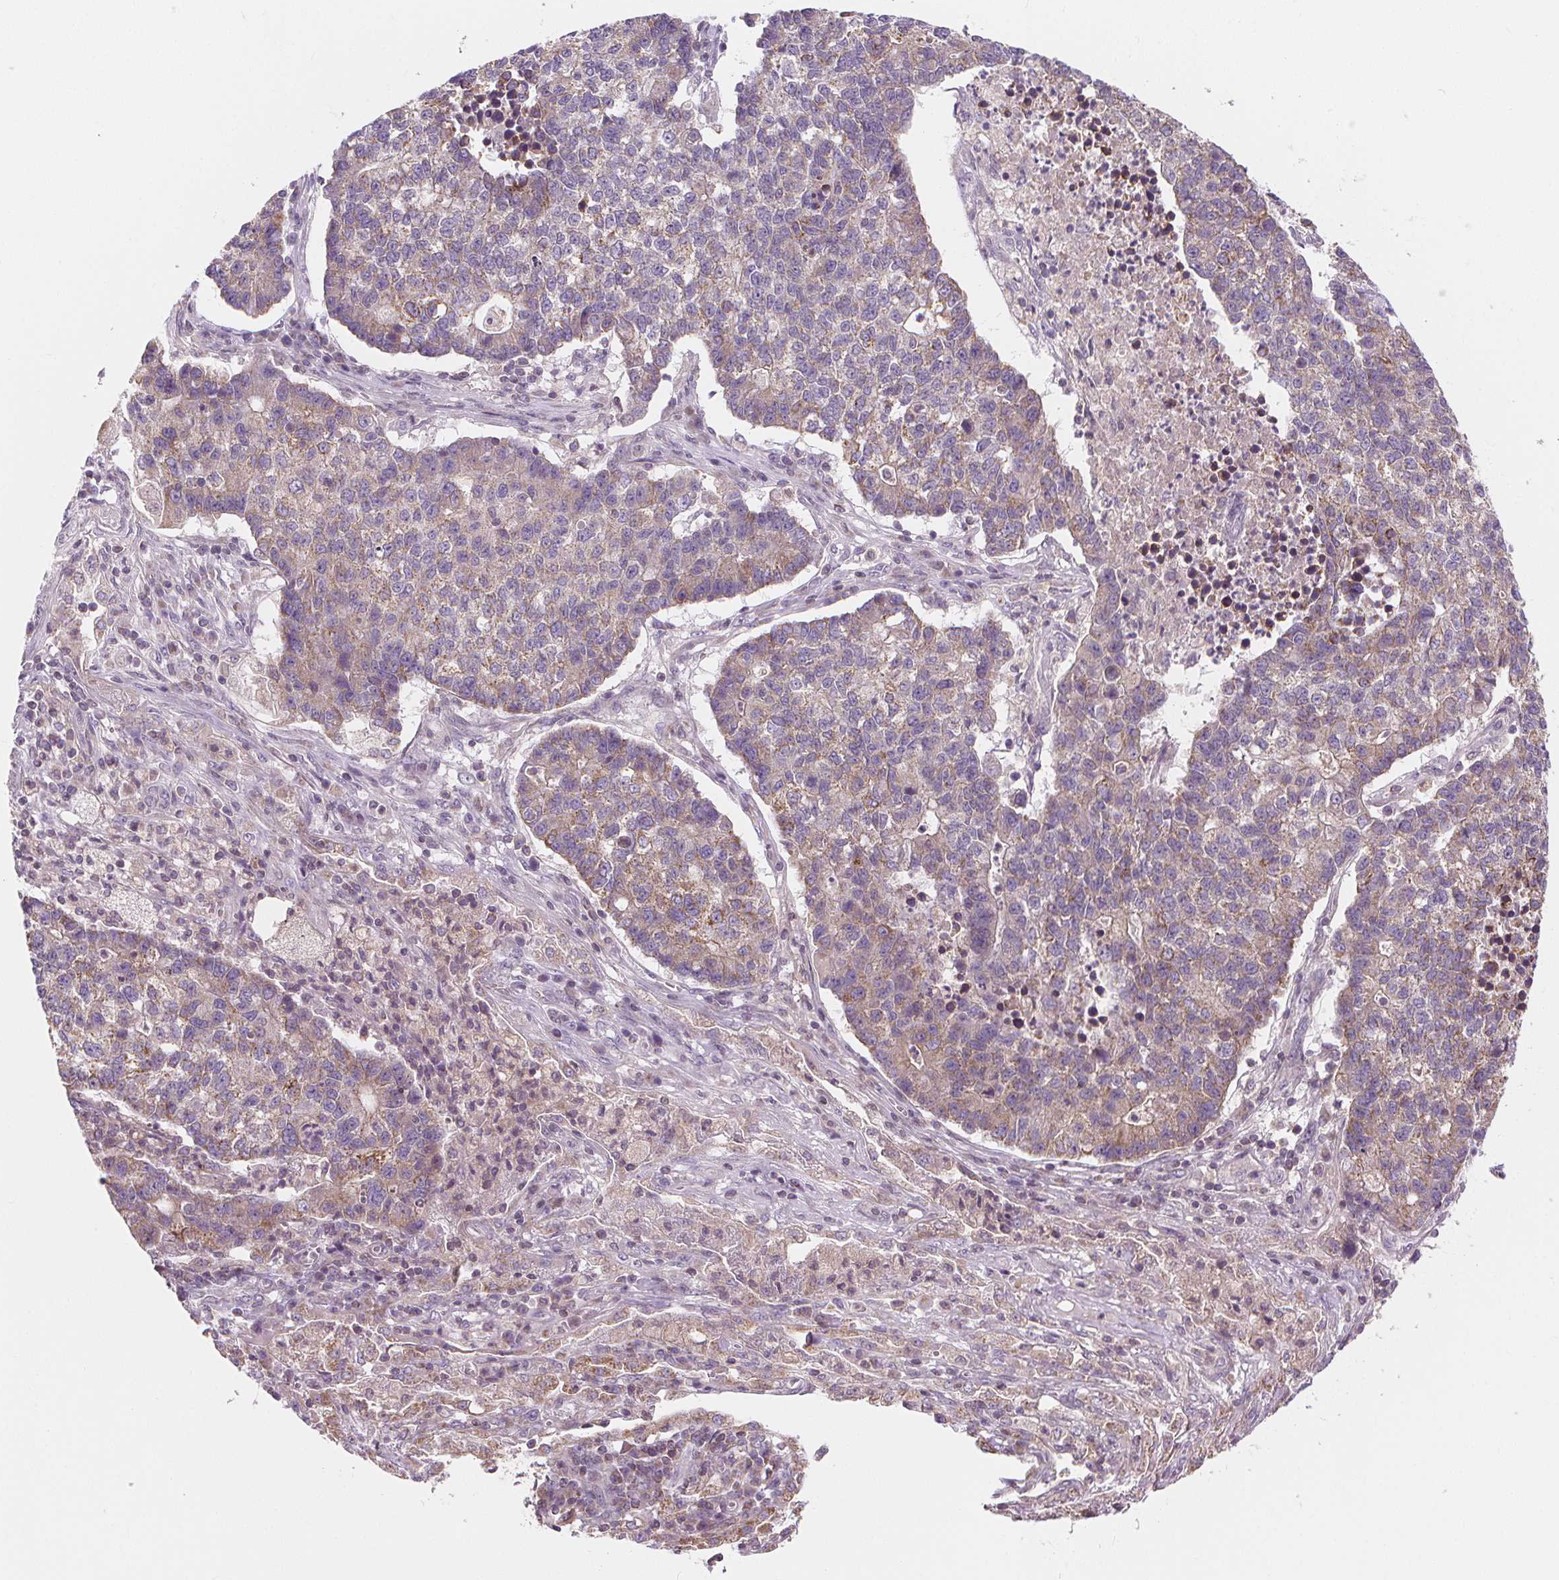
{"staining": {"intensity": "weak", "quantity": "25%-75%", "location": "cytoplasmic/membranous"}, "tissue": "lung cancer", "cell_type": "Tumor cells", "image_type": "cancer", "snomed": [{"axis": "morphology", "description": "Adenocarcinoma, NOS"}, {"axis": "topography", "description": "Lung"}], "caption": "A micrograph of human lung cancer stained for a protein demonstrates weak cytoplasmic/membranous brown staining in tumor cells. (DAB = brown stain, brightfield microscopy at high magnification).", "gene": "RAB20", "patient": {"sex": "male", "age": 57}}